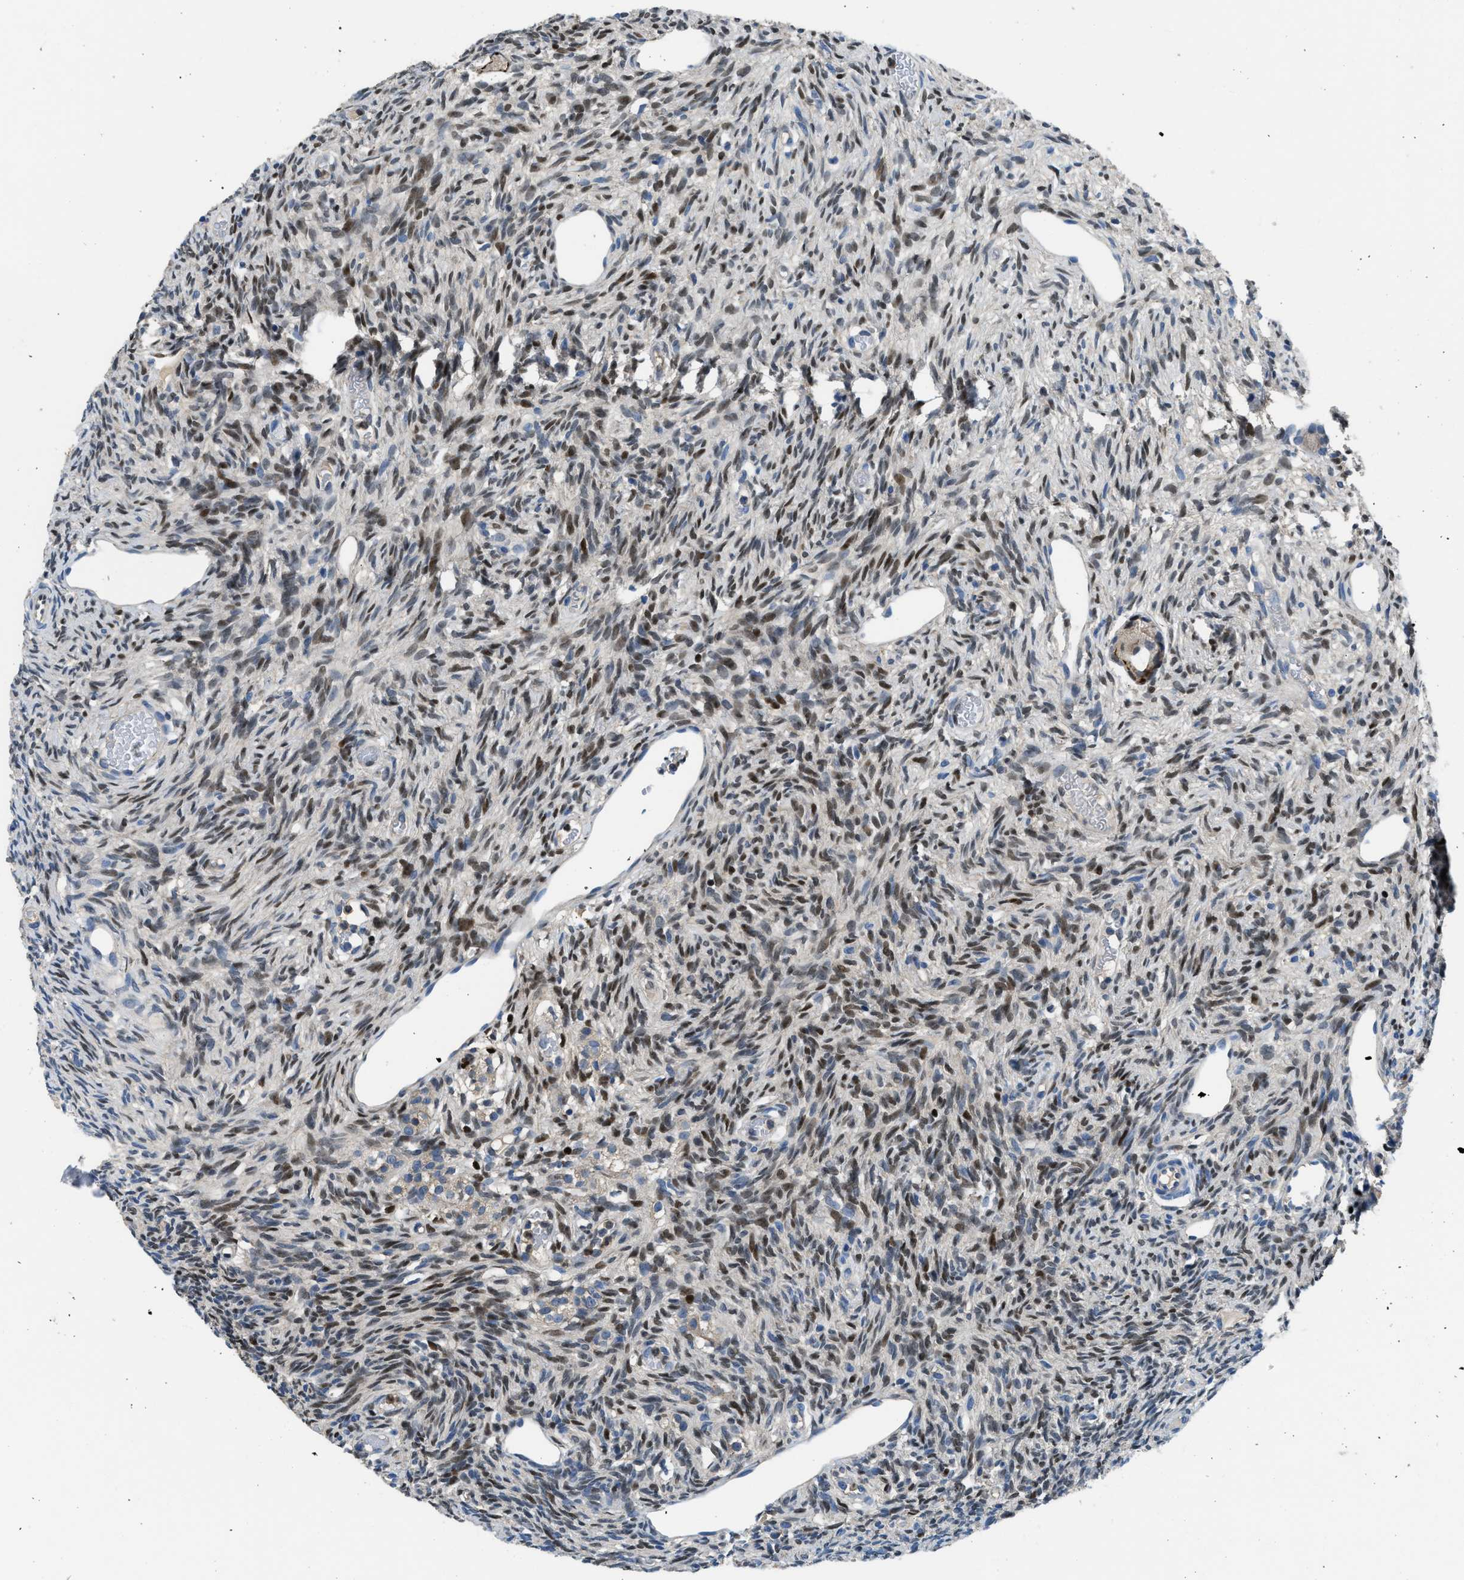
{"staining": {"intensity": "moderate", "quantity": "<25%", "location": "cytoplasmic/membranous,nuclear"}, "tissue": "ovary", "cell_type": "Follicle cells", "image_type": "normal", "snomed": [{"axis": "morphology", "description": "Normal tissue, NOS"}, {"axis": "topography", "description": "Ovary"}], "caption": "IHC photomicrograph of normal ovary: ovary stained using IHC shows low levels of moderate protein expression localized specifically in the cytoplasmic/membranous,nuclear of follicle cells, appearing as a cytoplasmic/membranous,nuclear brown color.", "gene": "TOX", "patient": {"sex": "female", "age": 33}}